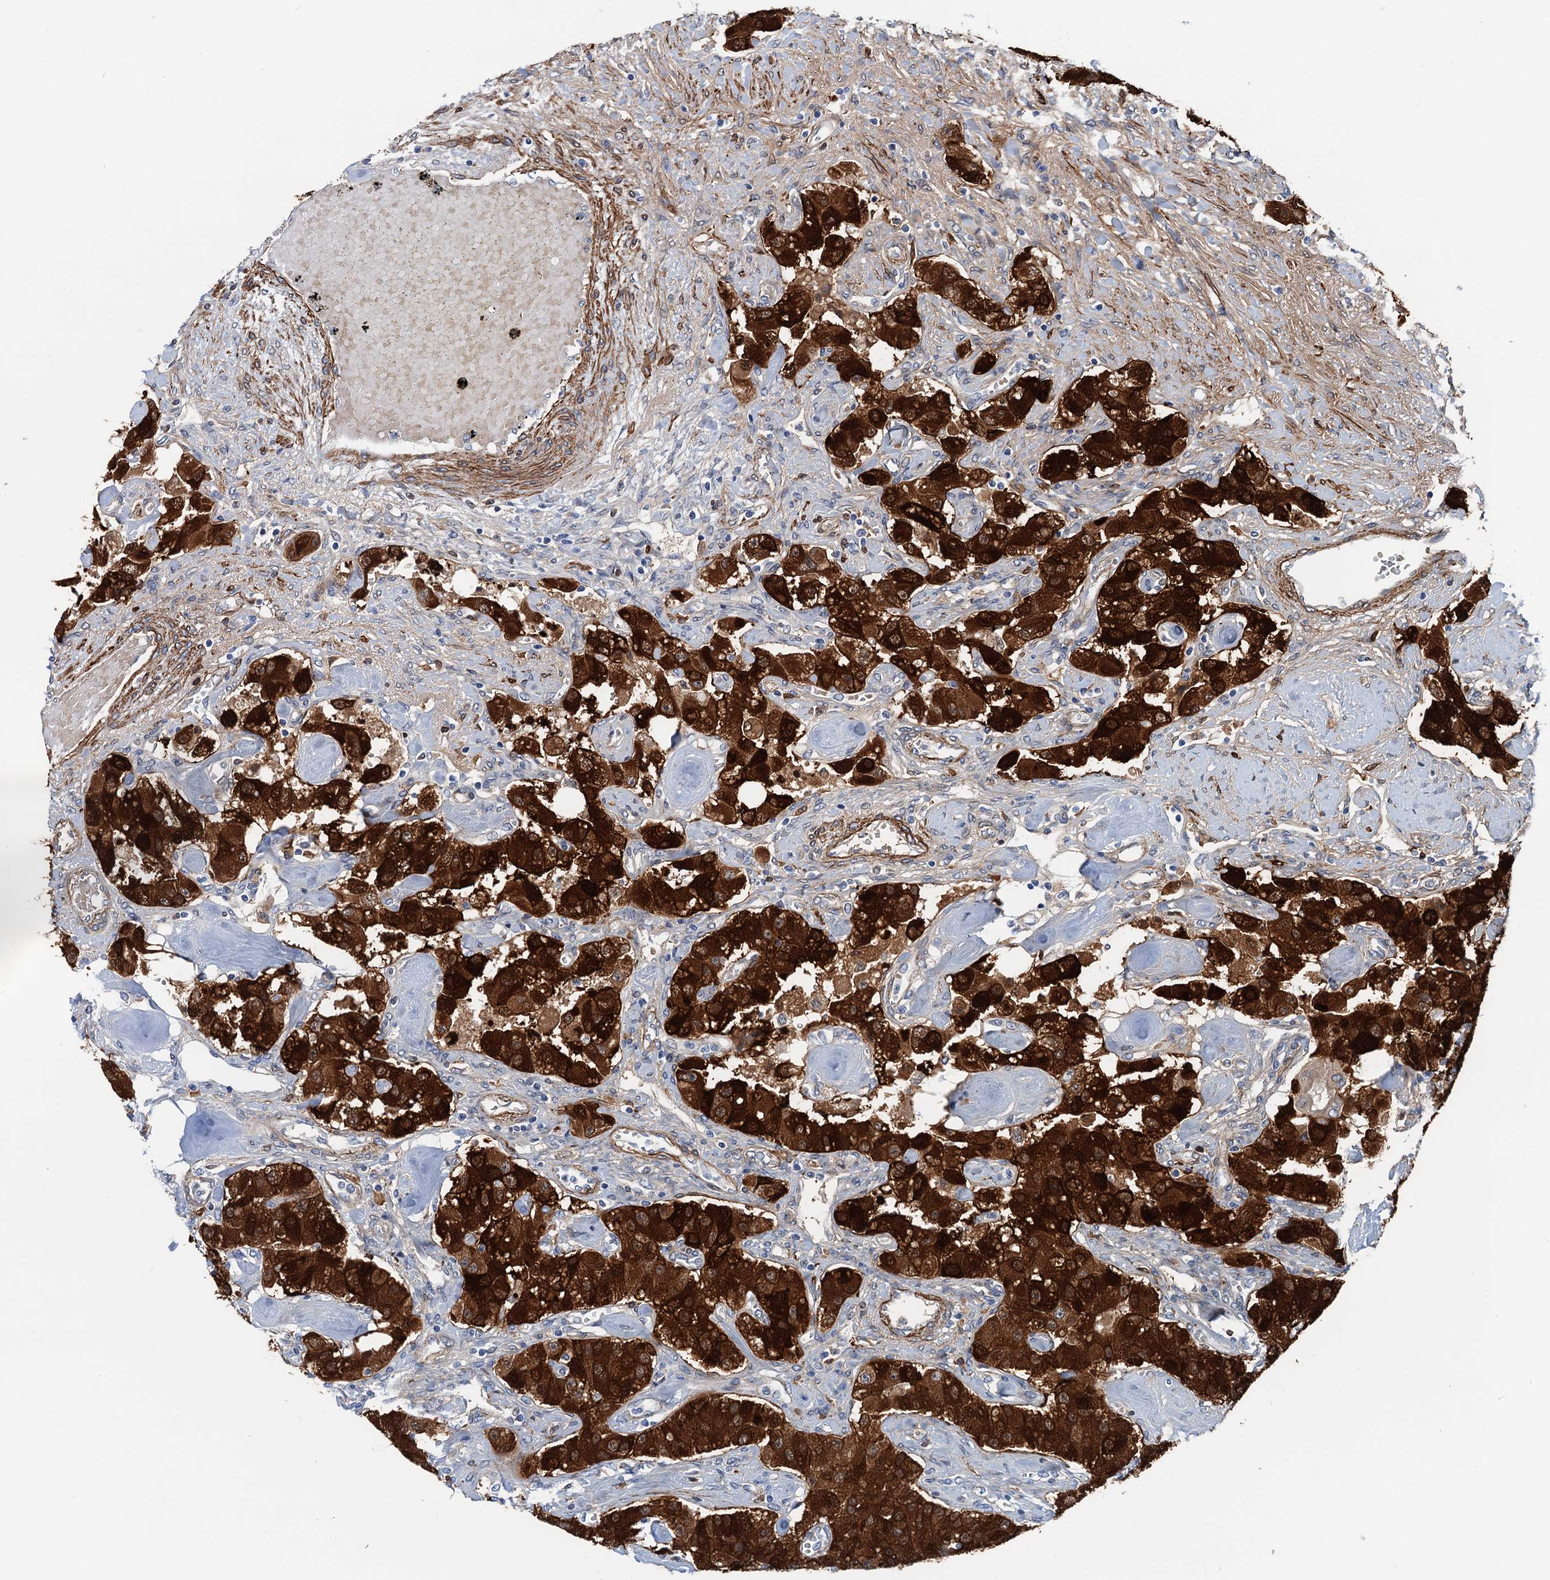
{"staining": {"intensity": "strong", "quantity": ">75%", "location": "cytoplasmic/membranous"}, "tissue": "carcinoid", "cell_type": "Tumor cells", "image_type": "cancer", "snomed": [{"axis": "morphology", "description": "Carcinoid, malignant, NOS"}, {"axis": "topography", "description": "Pancreas"}], "caption": "Immunohistochemistry of human carcinoid demonstrates high levels of strong cytoplasmic/membranous expression in approximately >75% of tumor cells.", "gene": "CSTPP1", "patient": {"sex": "male", "age": 41}}